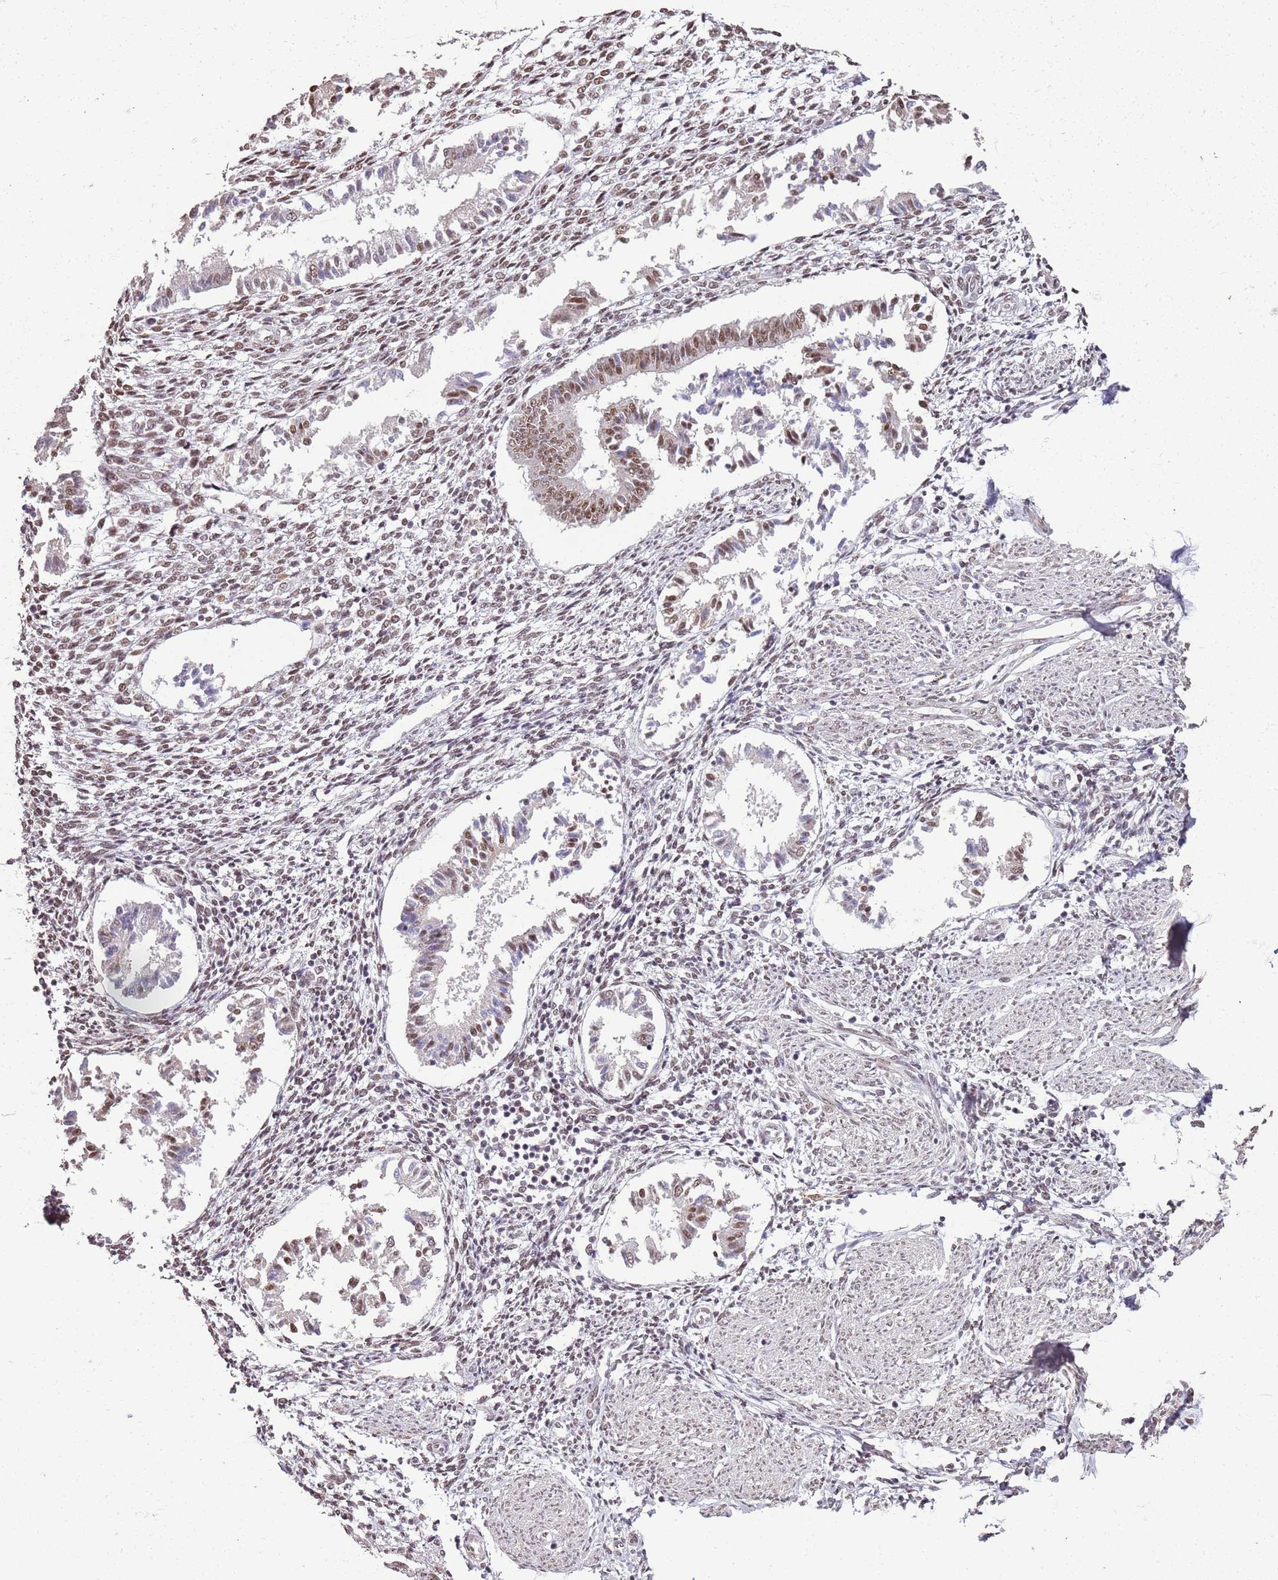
{"staining": {"intensity": "moderate", "quantity": "25%-75%", "location": "nuclear"}, "tissue": "endometrium", "cell_type": "Cells in endometrial stroma", "image_type": "normal", "snomed": [{"axis": "morphology", "description": "Normal tissue, NOS"}, {"axis": "topography", "description": "Uterus"}, {"axis": "topography", "description": "Endometrium"}], "caption": "Cells in endometrial stroma reveal medium levels of moderate nuclear expression in approximately 25%-75% of cells in unremarkable human endometrium.", "gene": "ARL14EP", "patient": {"sex": "female", "age": 48}}